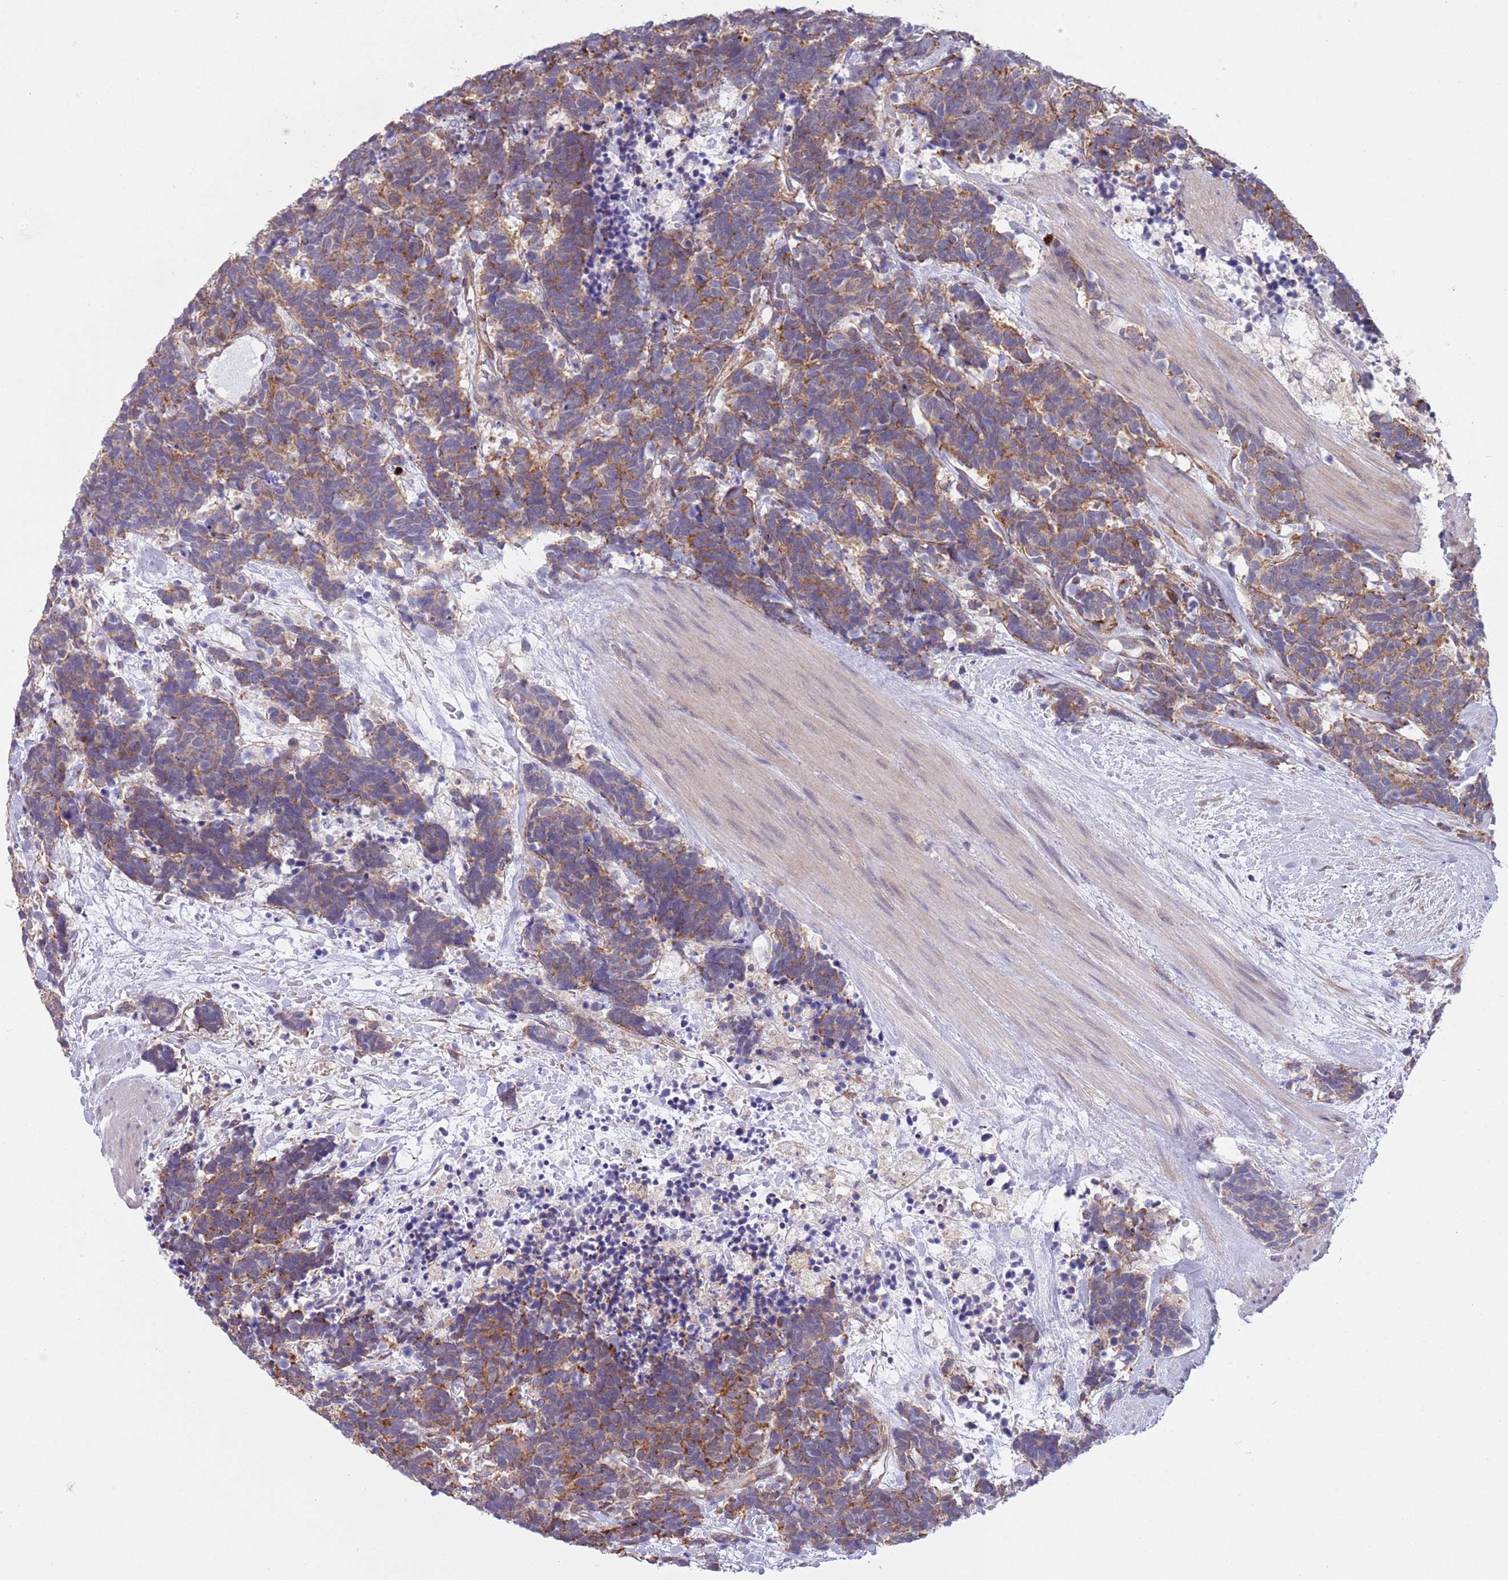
{"staining": {"intensity": "moderate", "quantity": ">75%", "location": "cytoplasmic/membranous"}, "tissue": "carcinoid", "cell_type": "Tumor cells", "image_type": "cancer", "snomed": [{"axis": "morphology", "description": "Carcinoma, NOS"}, {"axis": "morphology", "description": "Carcinoid, malignant, NOS"}, {"axis": "topography", "description": "Prostate"}], "caption": "Immunohistochemical staining of carcinoid shows moderate cytoplasmic/membranous protein staining in about >75% of tumor cells. The staining is performed using DAB brown chromogen to label protein expression. The nuclei are counter-stained blue using hematoxylin.", "gene": "CREBZF", "patient": {"sex": "male", "age": 57}}